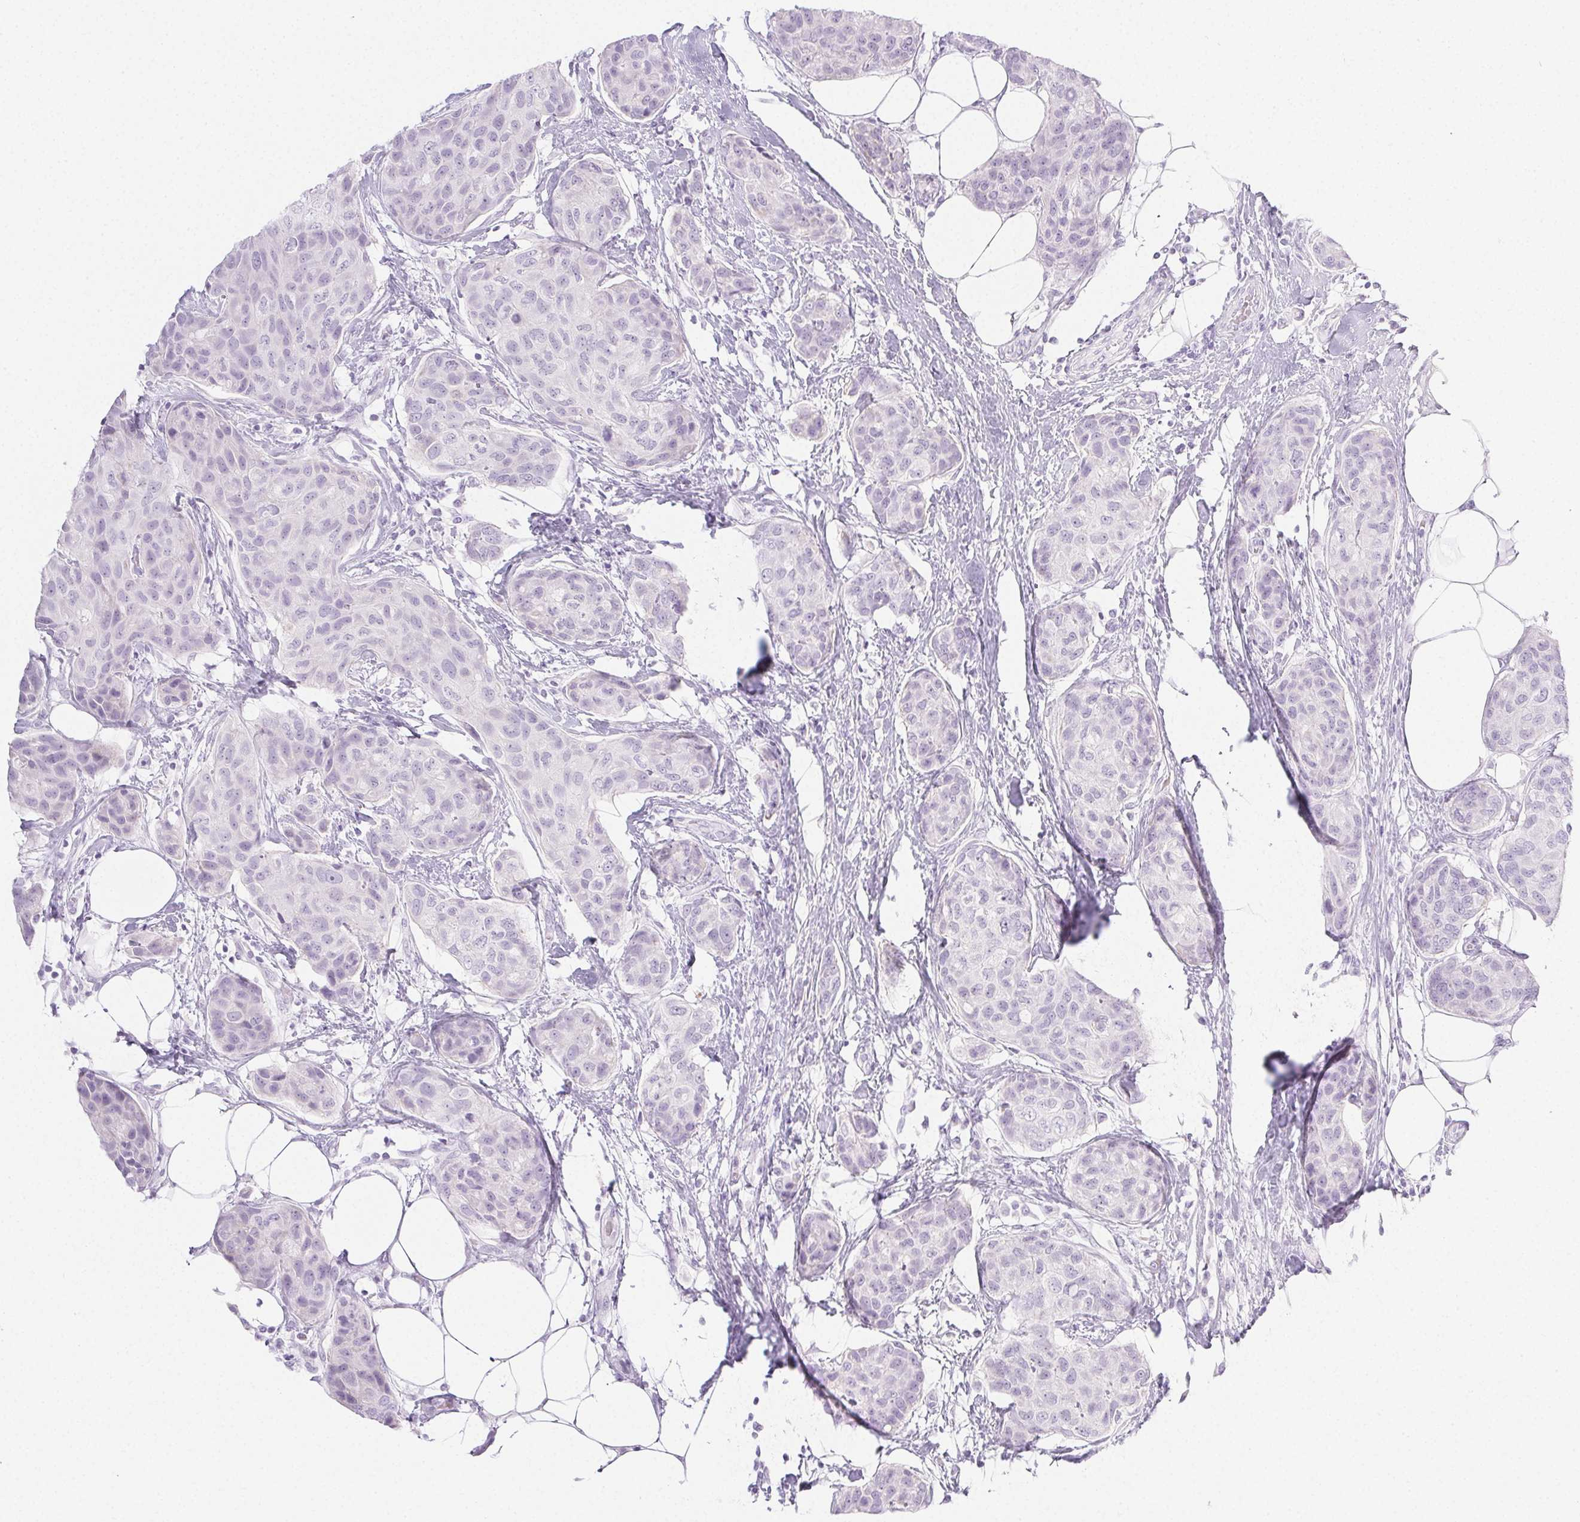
{"staining": {"intensity": "negative", "quantity": "none", "location": "none"}, "tissue": "breast cancer", "cell_type": "Tumor cells", "image_type": "cancer", "snomed": [{"axis": "morphology", "description": "Duct carcinoma"}, {"axis": "topography", "description": "Breast"}], "caption": "Immunohistochemistry (IHC) photomicrograph of breast intraductal carcinoma stained for a protein (brown), which displays no staining in tumor cells.", "gene": "PI3", "patient": {"sex": "female", "age": 80}}